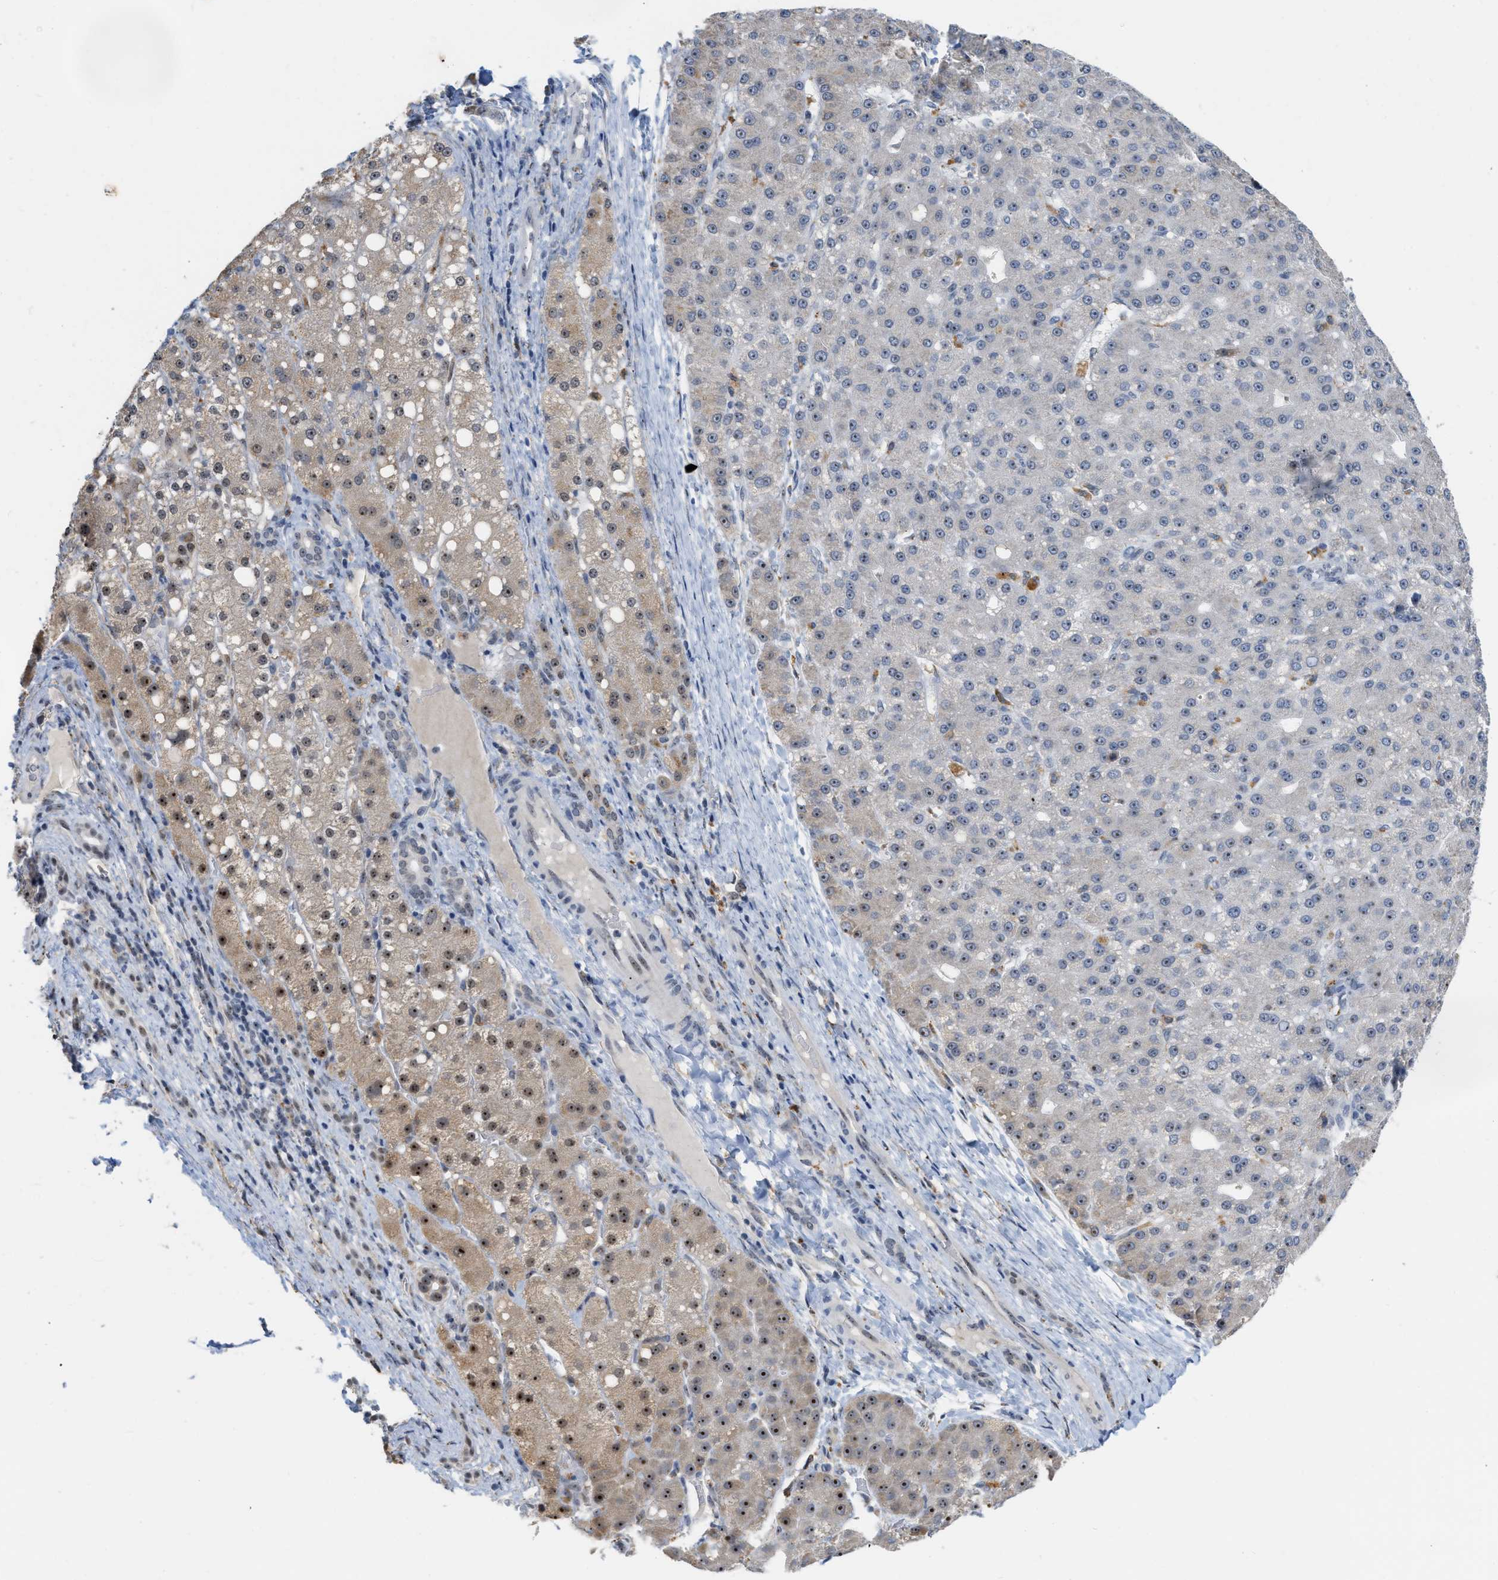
{"staining": {"intensity": "moderate", "quantity": "25%-75%", "location": "nuclear"}, "tissue": "liver cancer", "cell_type": "Tumor cells", "image_type": "cancer", "snomed": [{"axis": "morphology", "description": "Carcinoma, Hepatocellular, NOS"}, {"axis": "topography", "description": "Liver"}], "caption": "Immunohistochemistry (IHC) micrograph of human liver hepatocellular carcinoma stained for a protein (brown), which displays medium levels of moderate nuclear positivity in about 25%-75% of tumor cells.", "gene": "ELAC2", "patient": {"sex": "male", "age": 67}}